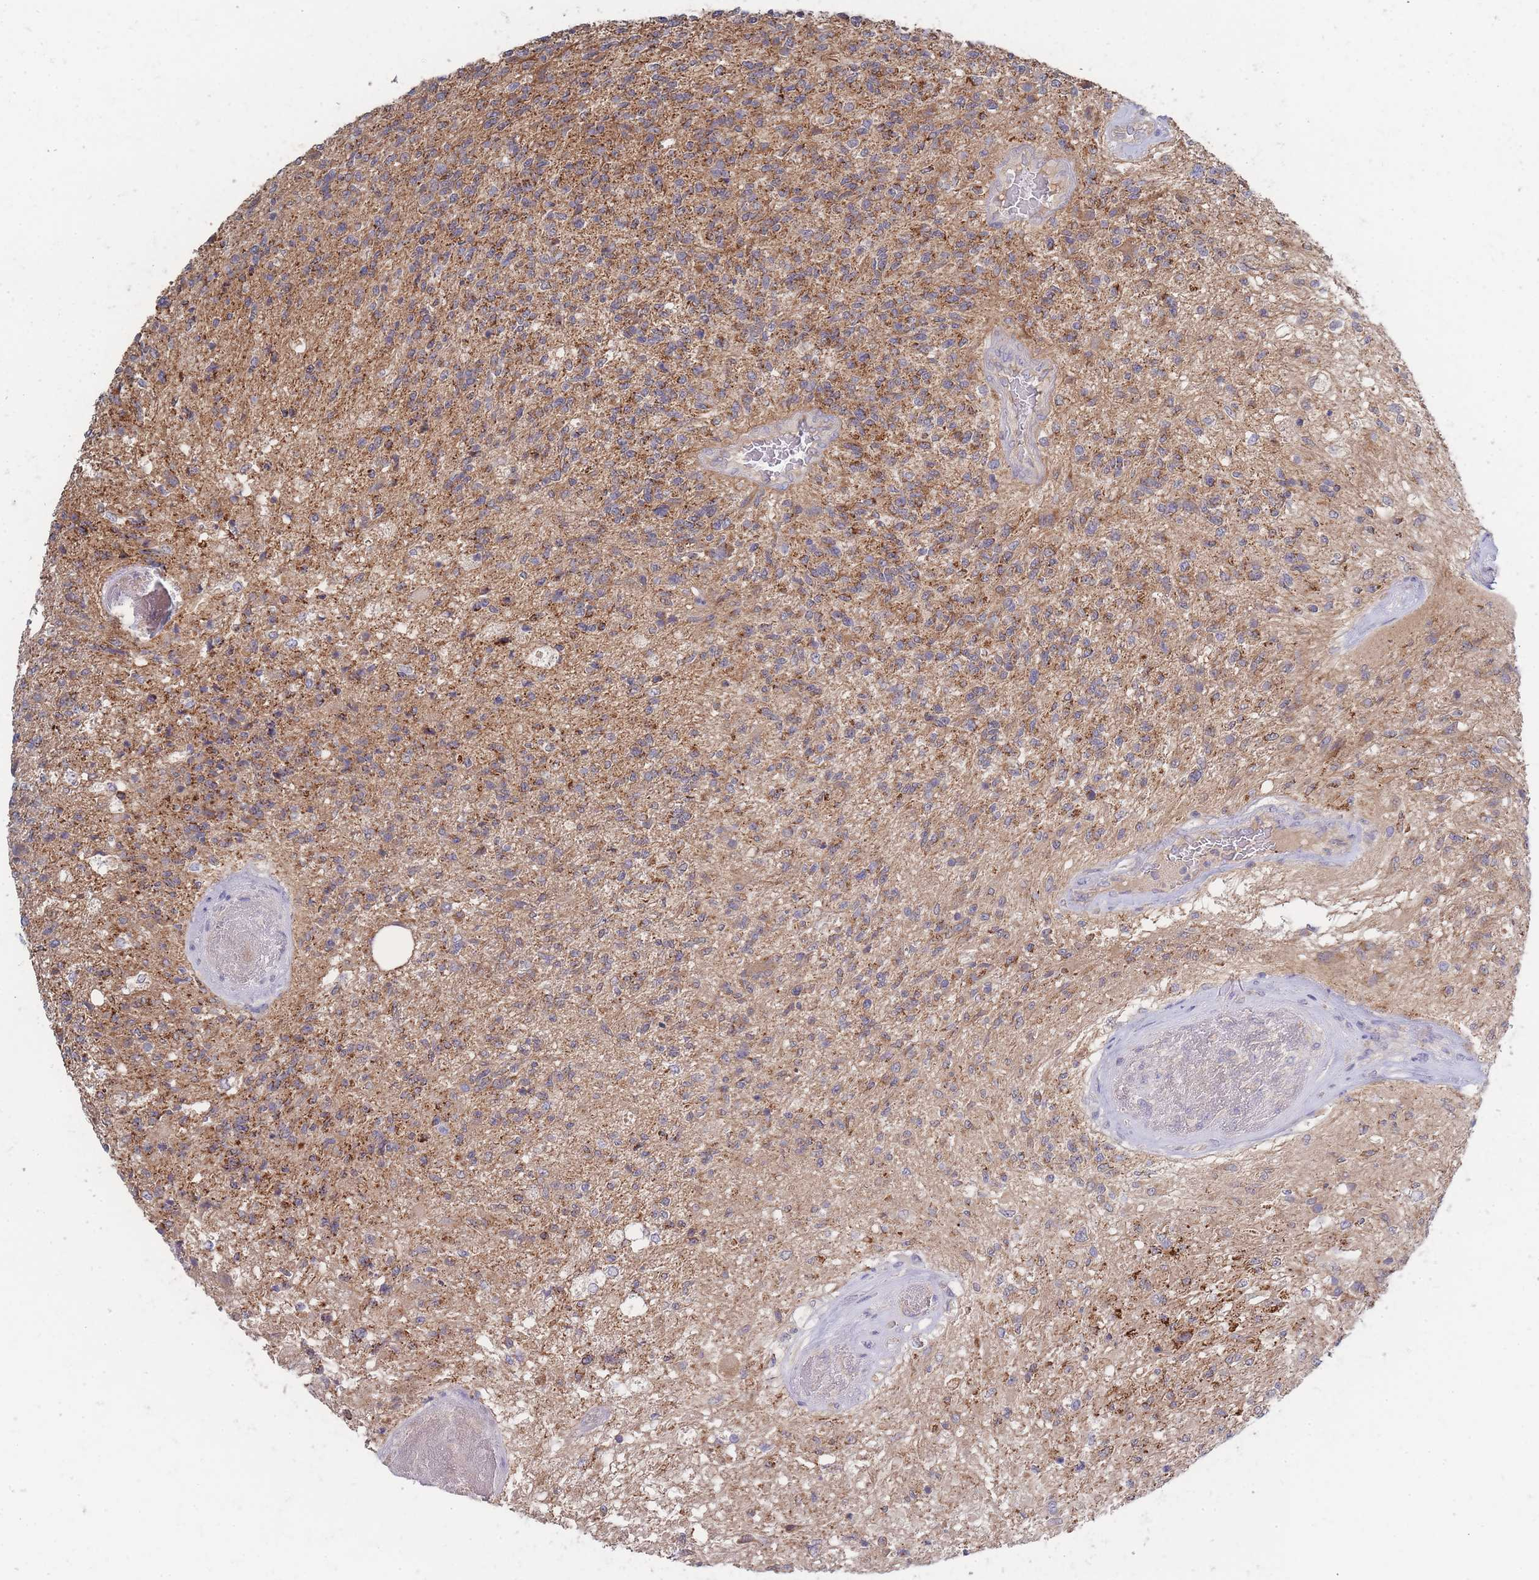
{"staining": {"intensity": "weak", "quantity": "25%-75%", "location": "cytoplasmic/membranous"}, "tissue": "glioma", "cell_type": "Tumor cells", "image_type": "cancer", "snomed": [{"axis": "morphology", "description": "Glioma, malignant, High grade"}, {"axis": "topography", "description": "Brain"}], "caption": "This photomicrograph exhibits immunohistochemistry (IHC) staining of glioma, with low weak cytoplasmic/membranous positivity in approximately 25%-75% of tumor cells.", "gene": "NUB1", "patient": {"sex": "male", "age": 56}}